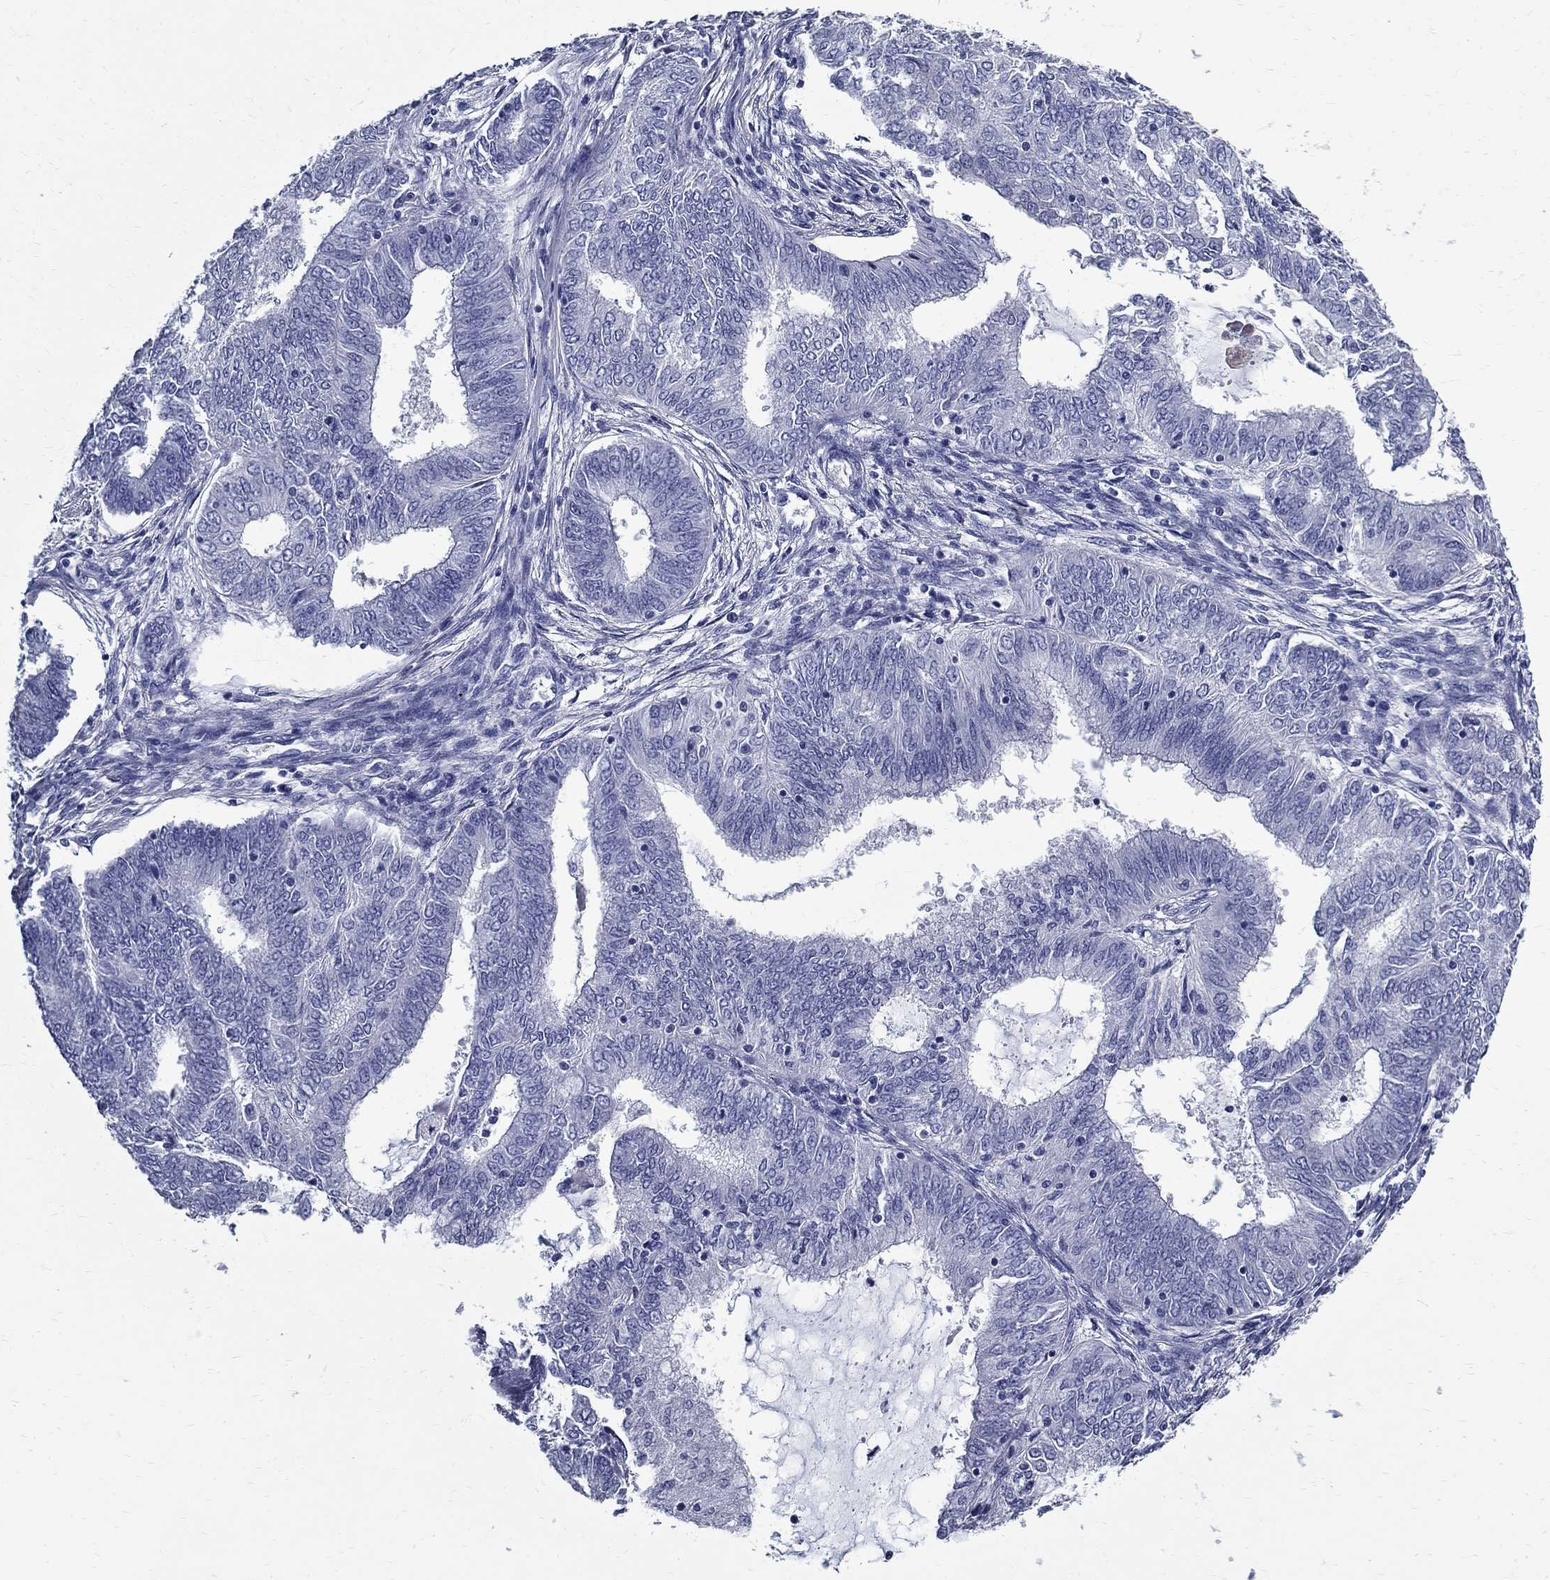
{"staining": {"intensity": "negative", "quantity": "none", "location": "none"}, "tissue": "endometrial cancer", "cell_type": "Tumor cells", "image_type": "cancer", "snomed": [{"axis": "morphology", "description": "Adenocarcinoma, NOS"}, {"axis": "topography", "description": "Endometrium"}], "caption": "Photomicrograph shows no protein positivity in tumor cells of endometrial cancer (adenocarcinoma) tissue.", "gene": "TGM4", "patient": {"sex": "female", "age": 62}}